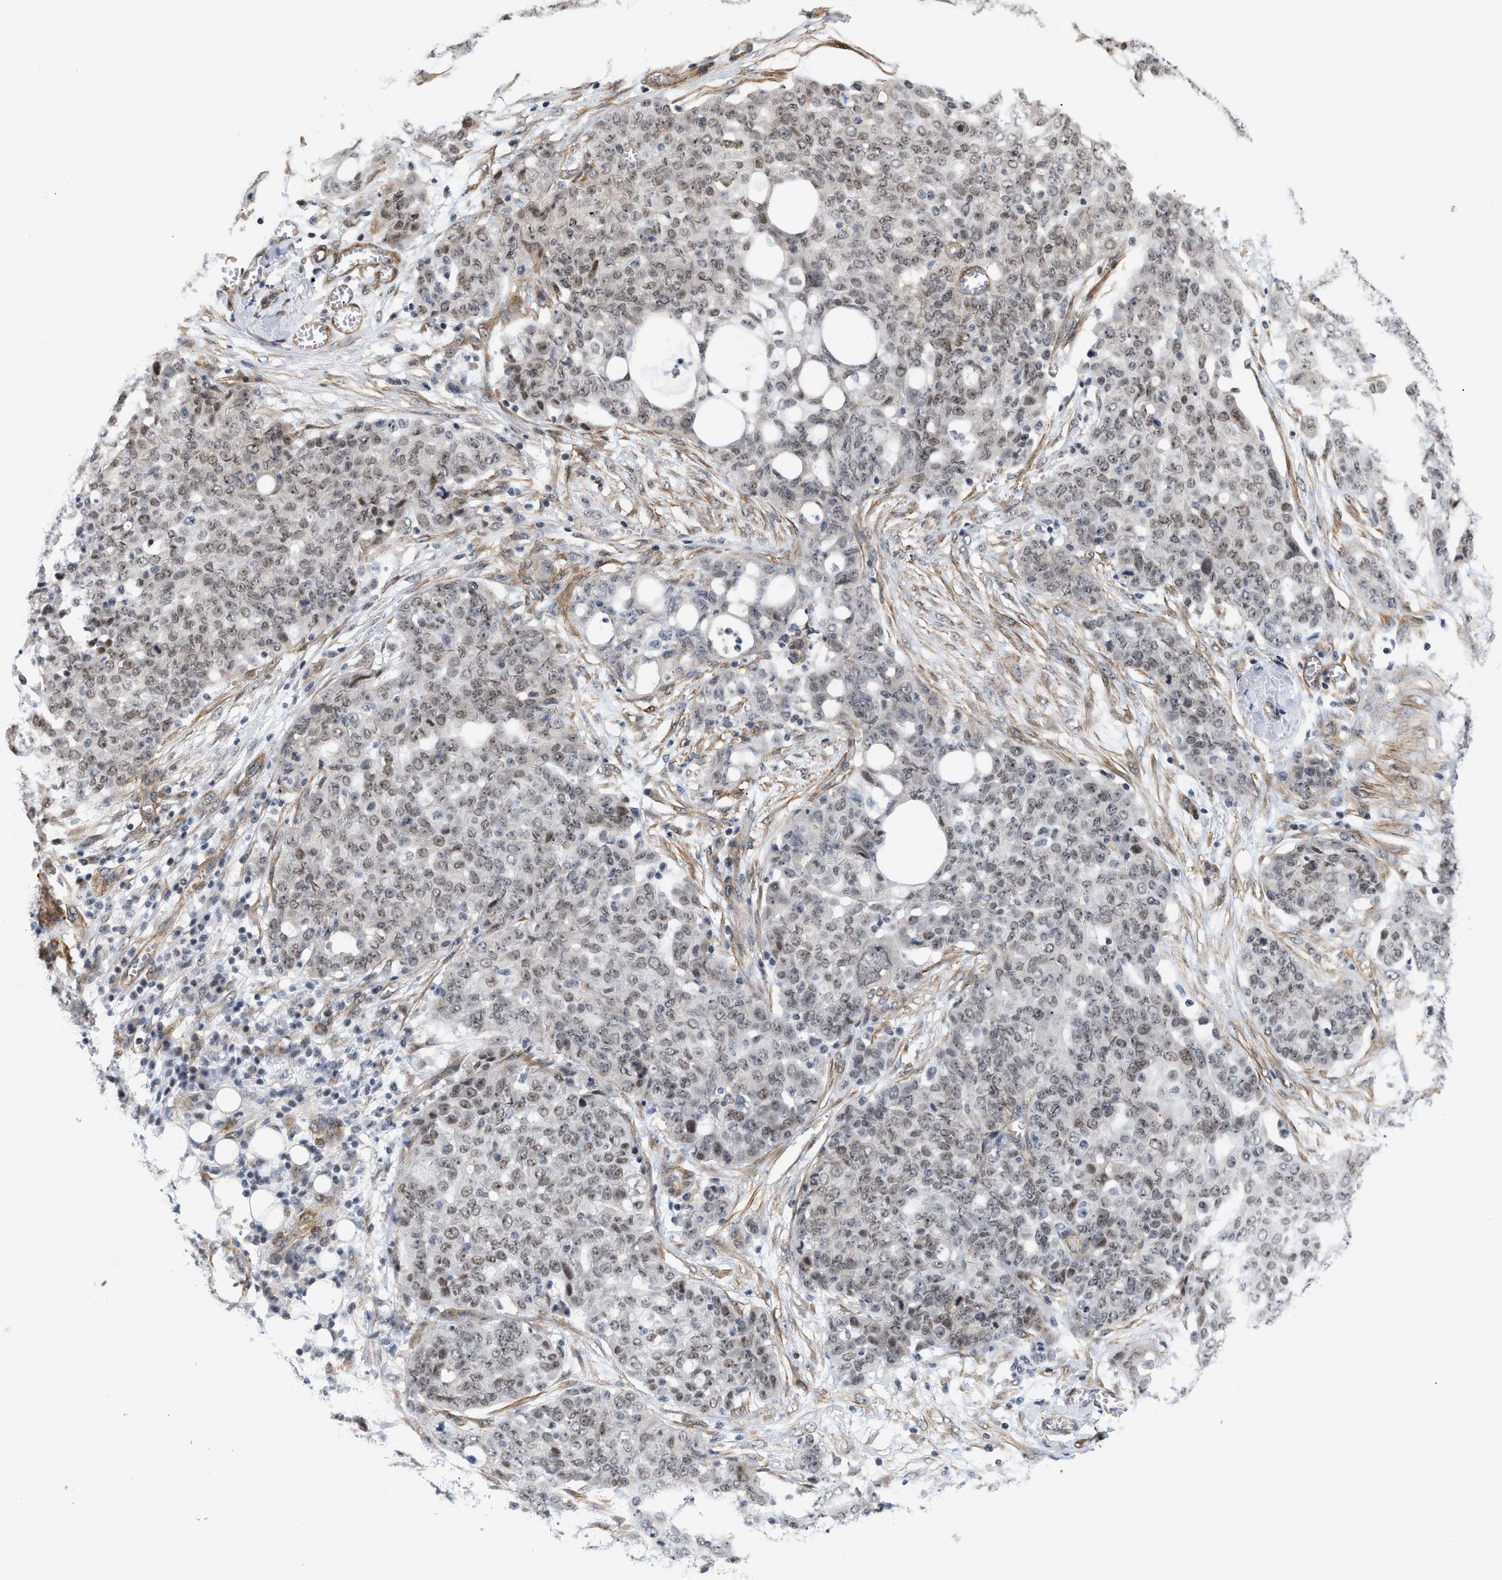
{"staining": {"intensity": "weak", "quantity": ">75%", "location": "nuclear"}, "tissue": "ovarian cancer", "cell_type": "Tumor cells", "image_type": "cancer", "snomed": [{"axis": "morphology", "description": "Cystadenocarcinoma, serous, NOS"}, {"axis": "topography", "description": "Soft tissue"}, {"axis": "topography", "description": "Ovary"}], "caption": "Tumor cells show low levels of weak nuclear staining in about >75% of cells in ovarian cancer.", "gene": "GPRASP2", "patient": {"sex": "female", "age": 57}}